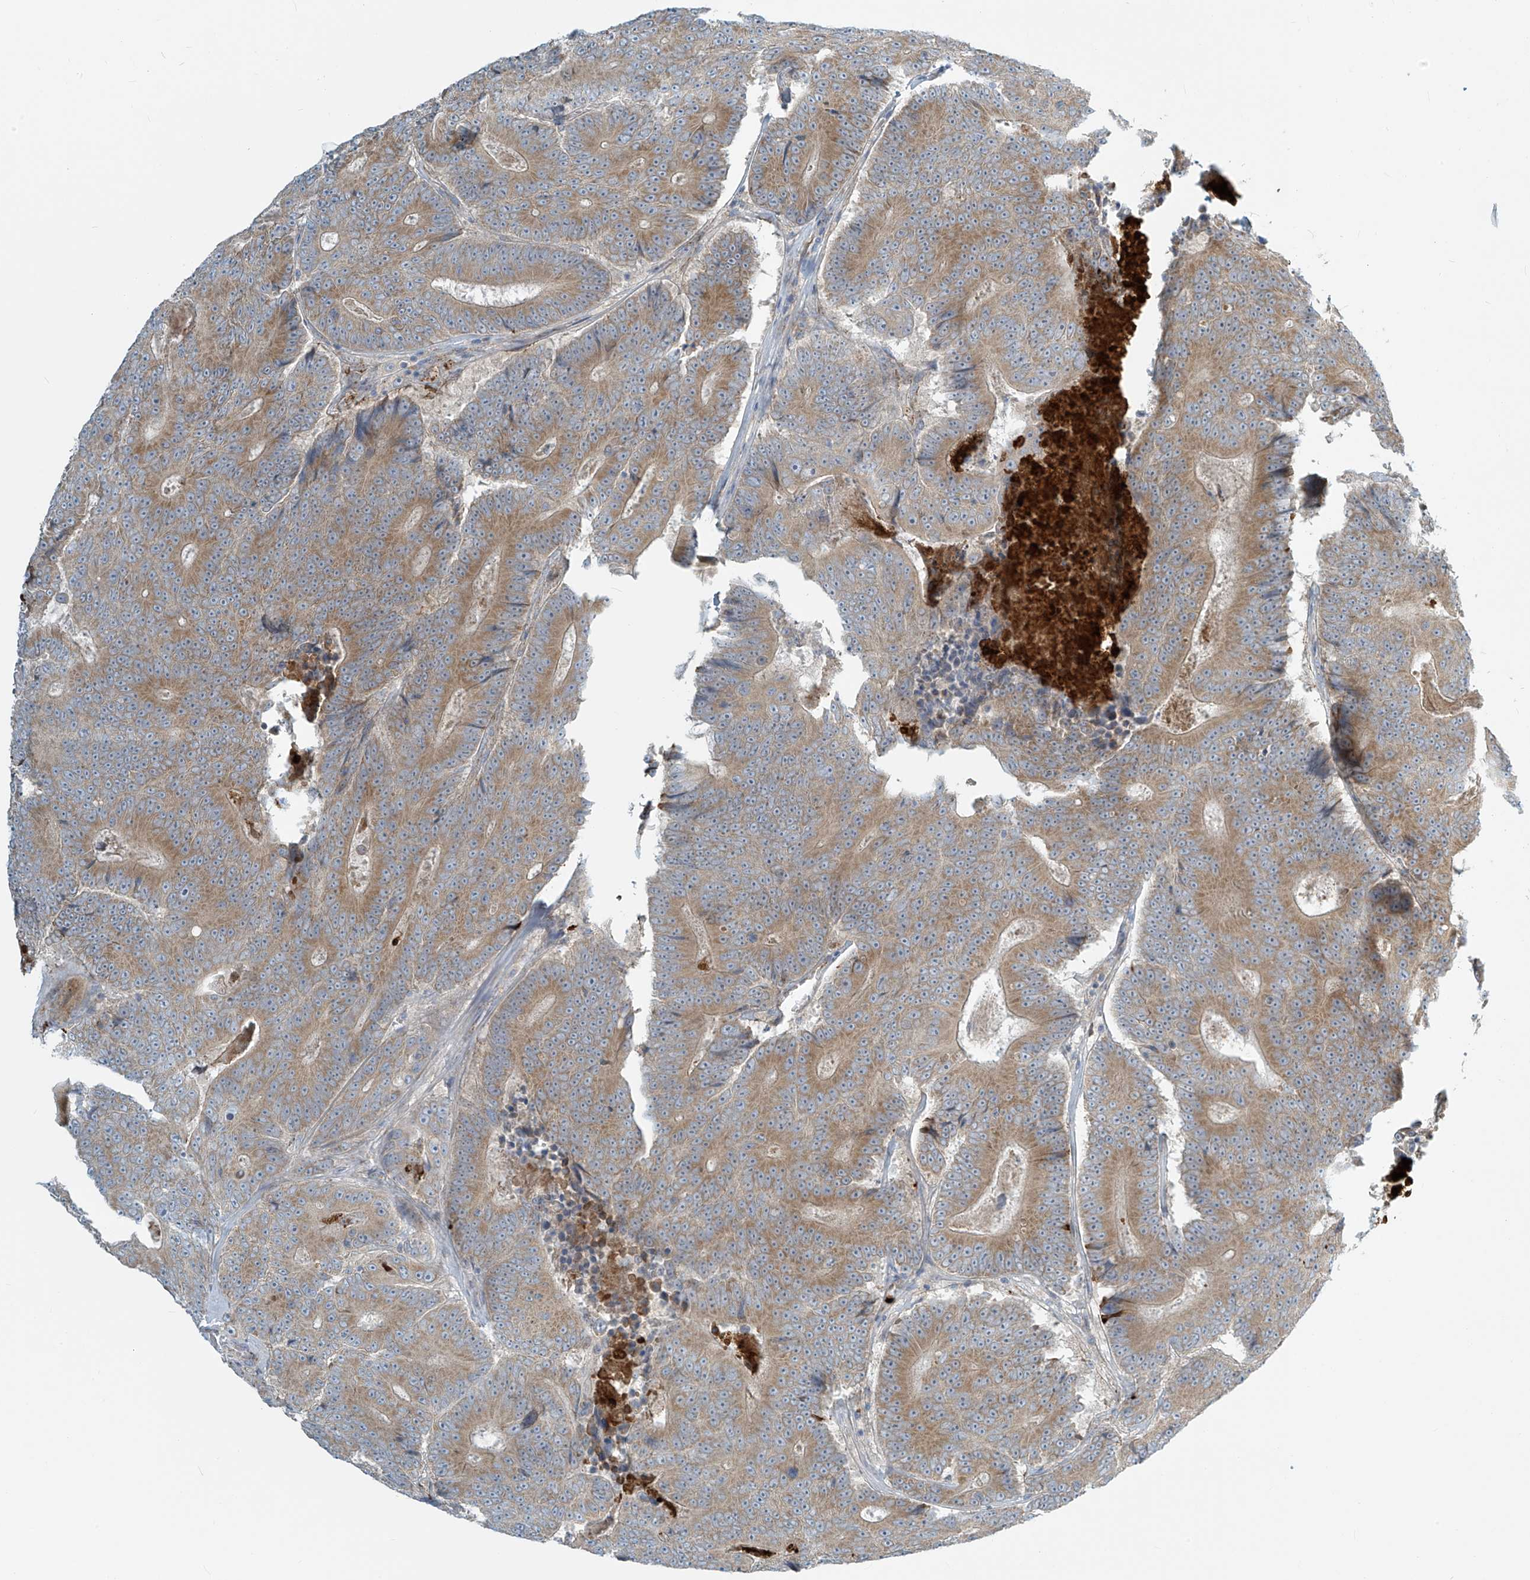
{"staining": {"intensity": "moderate", "quantity": ">75%", "location": "cytoplasmic/membranous"}, "tissue": "colorectal cancer", "cell_type": "Tumor cells", "image_type": "cancer", "snomed": [{"axis": "morphology", "description": "Adenocarcinoma, NOS"}, {"axis": "topography", "description": "Colon"}], "caption": "Immunohistochemical staining of colorectal cancer (adenocarcinoma) reveals medium levels of moderate cytoplasmic/membranous expression in approximately >75% of tumor cells.", "gene": "LZTS3", "patient": {"sex": "male", "age": 83}}